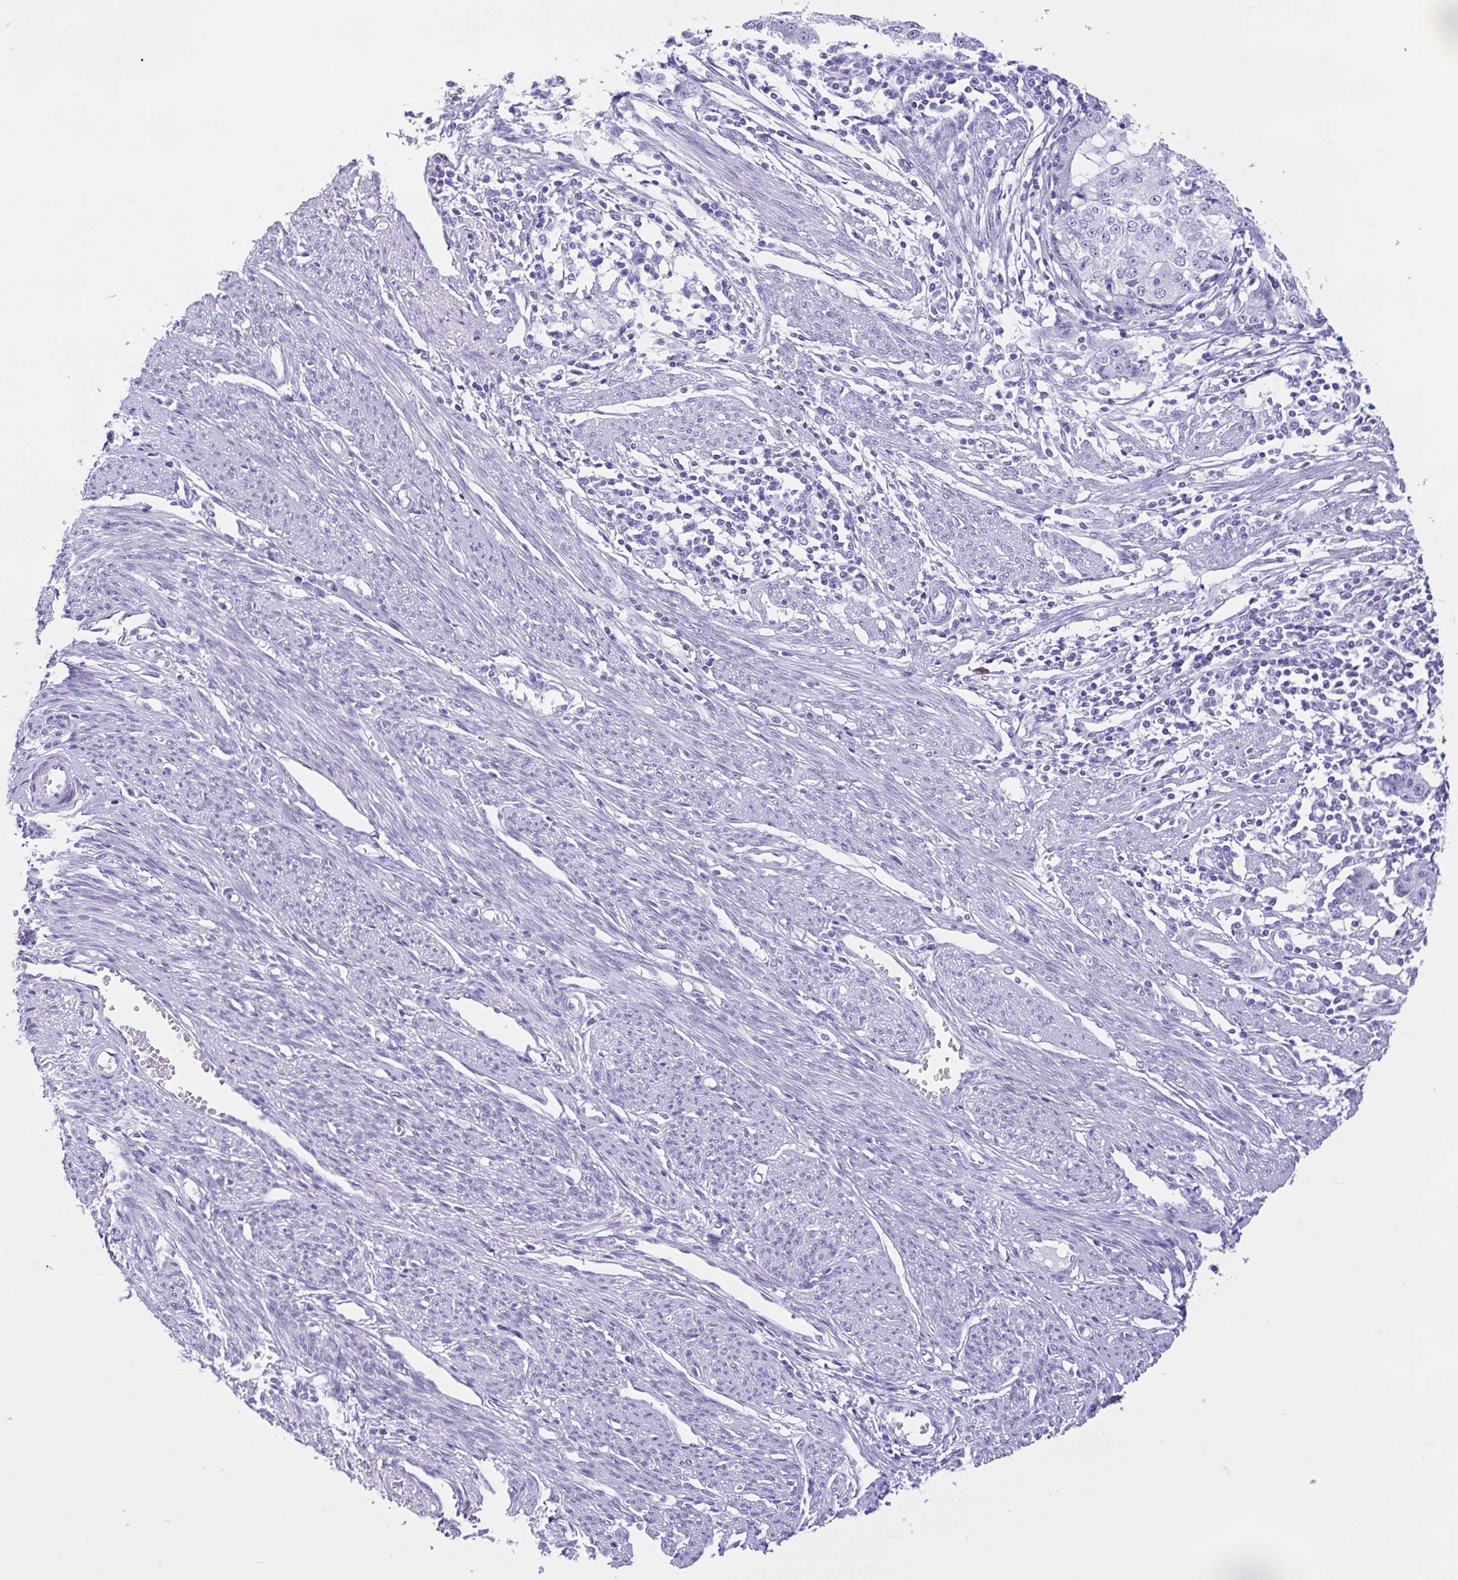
{"staining": {"intensity": "negative", "quantity": "none", "location": "none"}, "tissue": "endometrial cancer", "cell_type": "Tumor cells", "image_type": "cancer", "snomed": [{"axis": "morphology", "description": "Adenocarcinoma, NOS"}, {"axis": "topography", "description": "Endometrium"}], "caption": "An image of human endometrial adenocarcinoma is negative for staining in tumor cells.", "gene": "IAPP", "patient": {"sex": "female", "age": 56}}